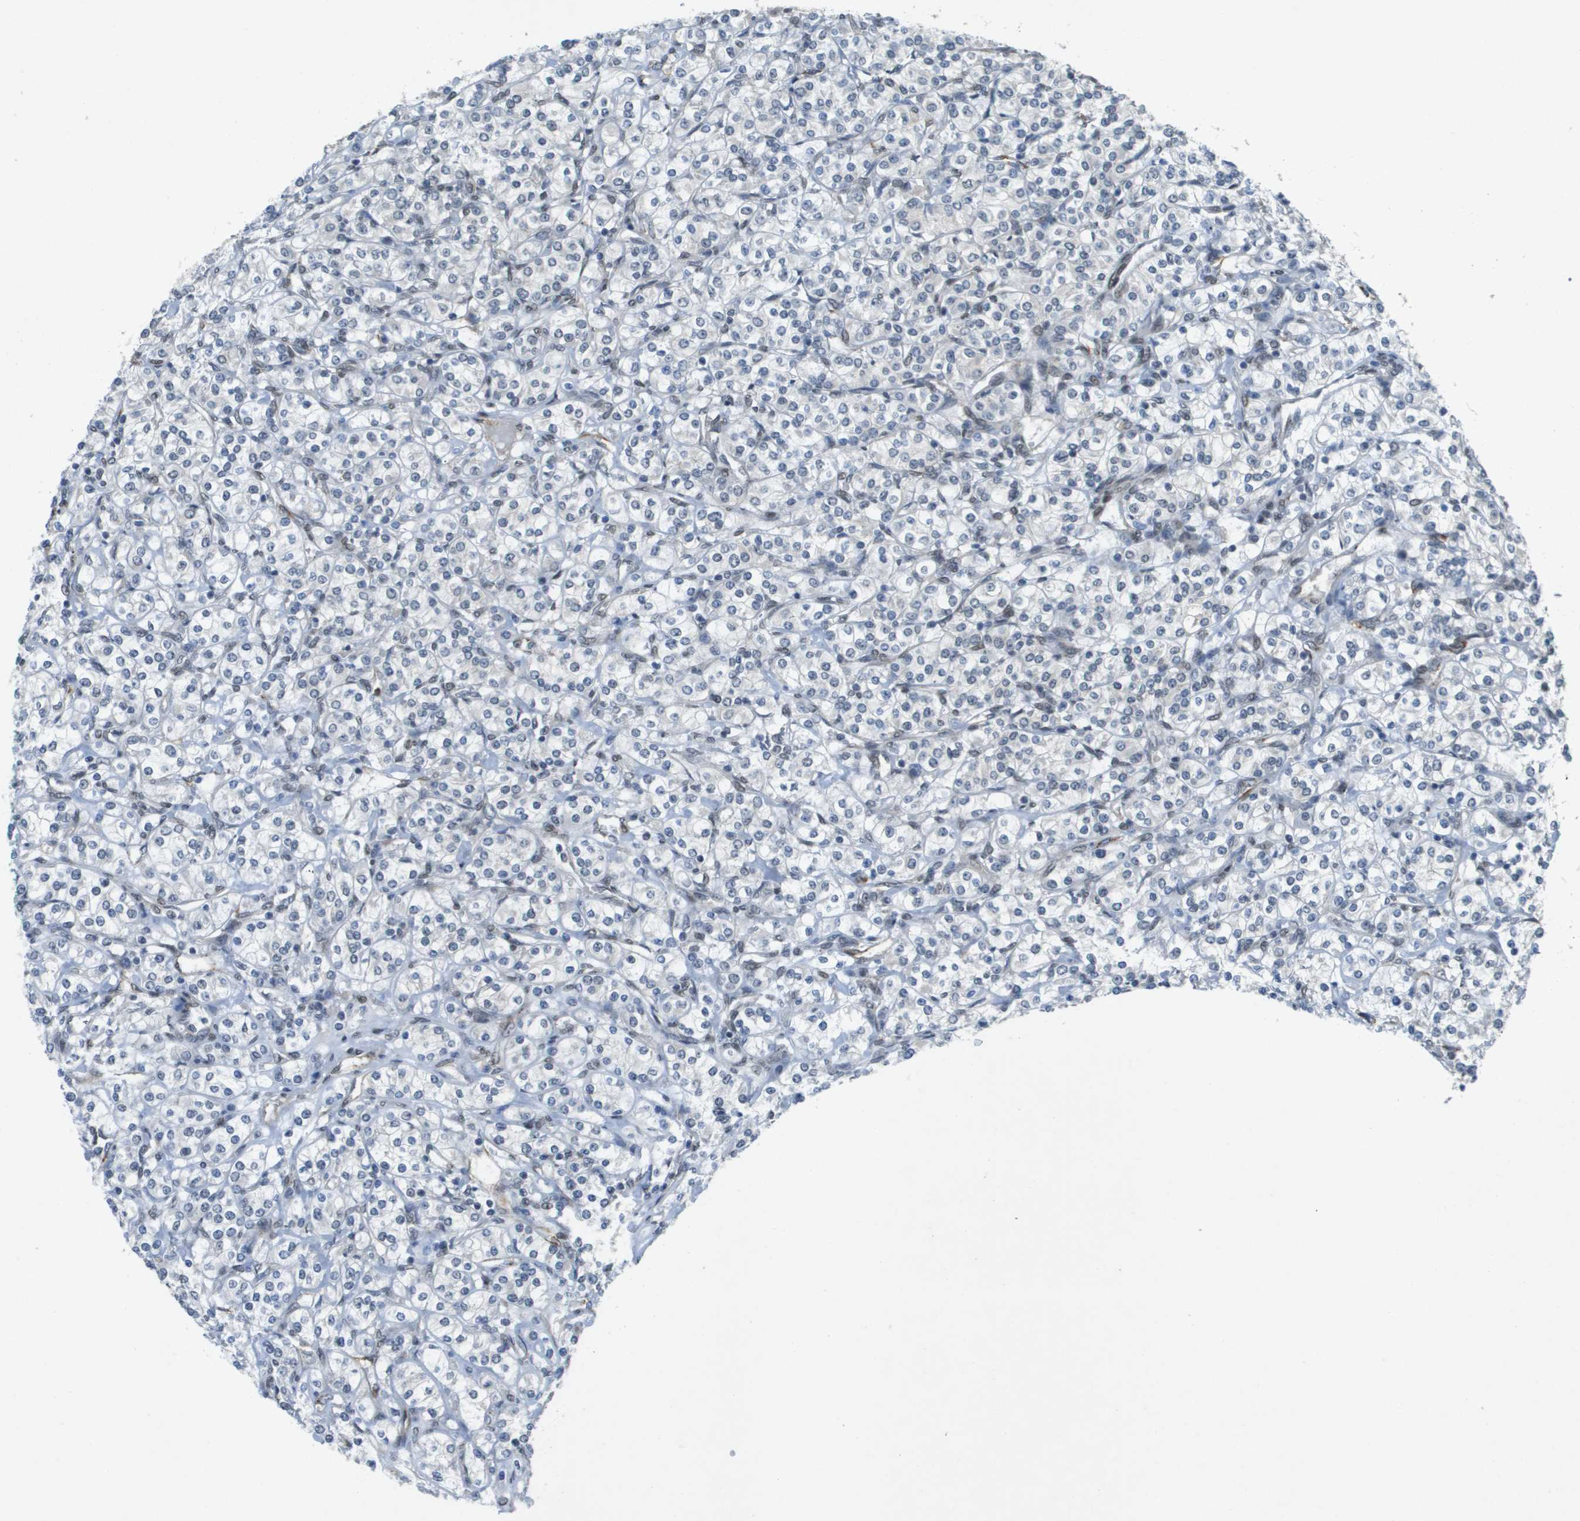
{"staining": {"intensity": "weak", "quantity": "<25%", "location": "nuclear"}, "tissue": "renal cancer", "cell_type": "Tumor cells", "image_type": "cancer", "snomed": [{"axis": "morphology", "description": "Adenocarcinoma, NOS"}, {"axis": "topography", "description": "Kidney"}], "caption": "Tumor cells show no significant protein staining in renal cancer (adenocarcinoma).", "gene": "ARID1B", "patient": {"sex": "male", "age": 77}}